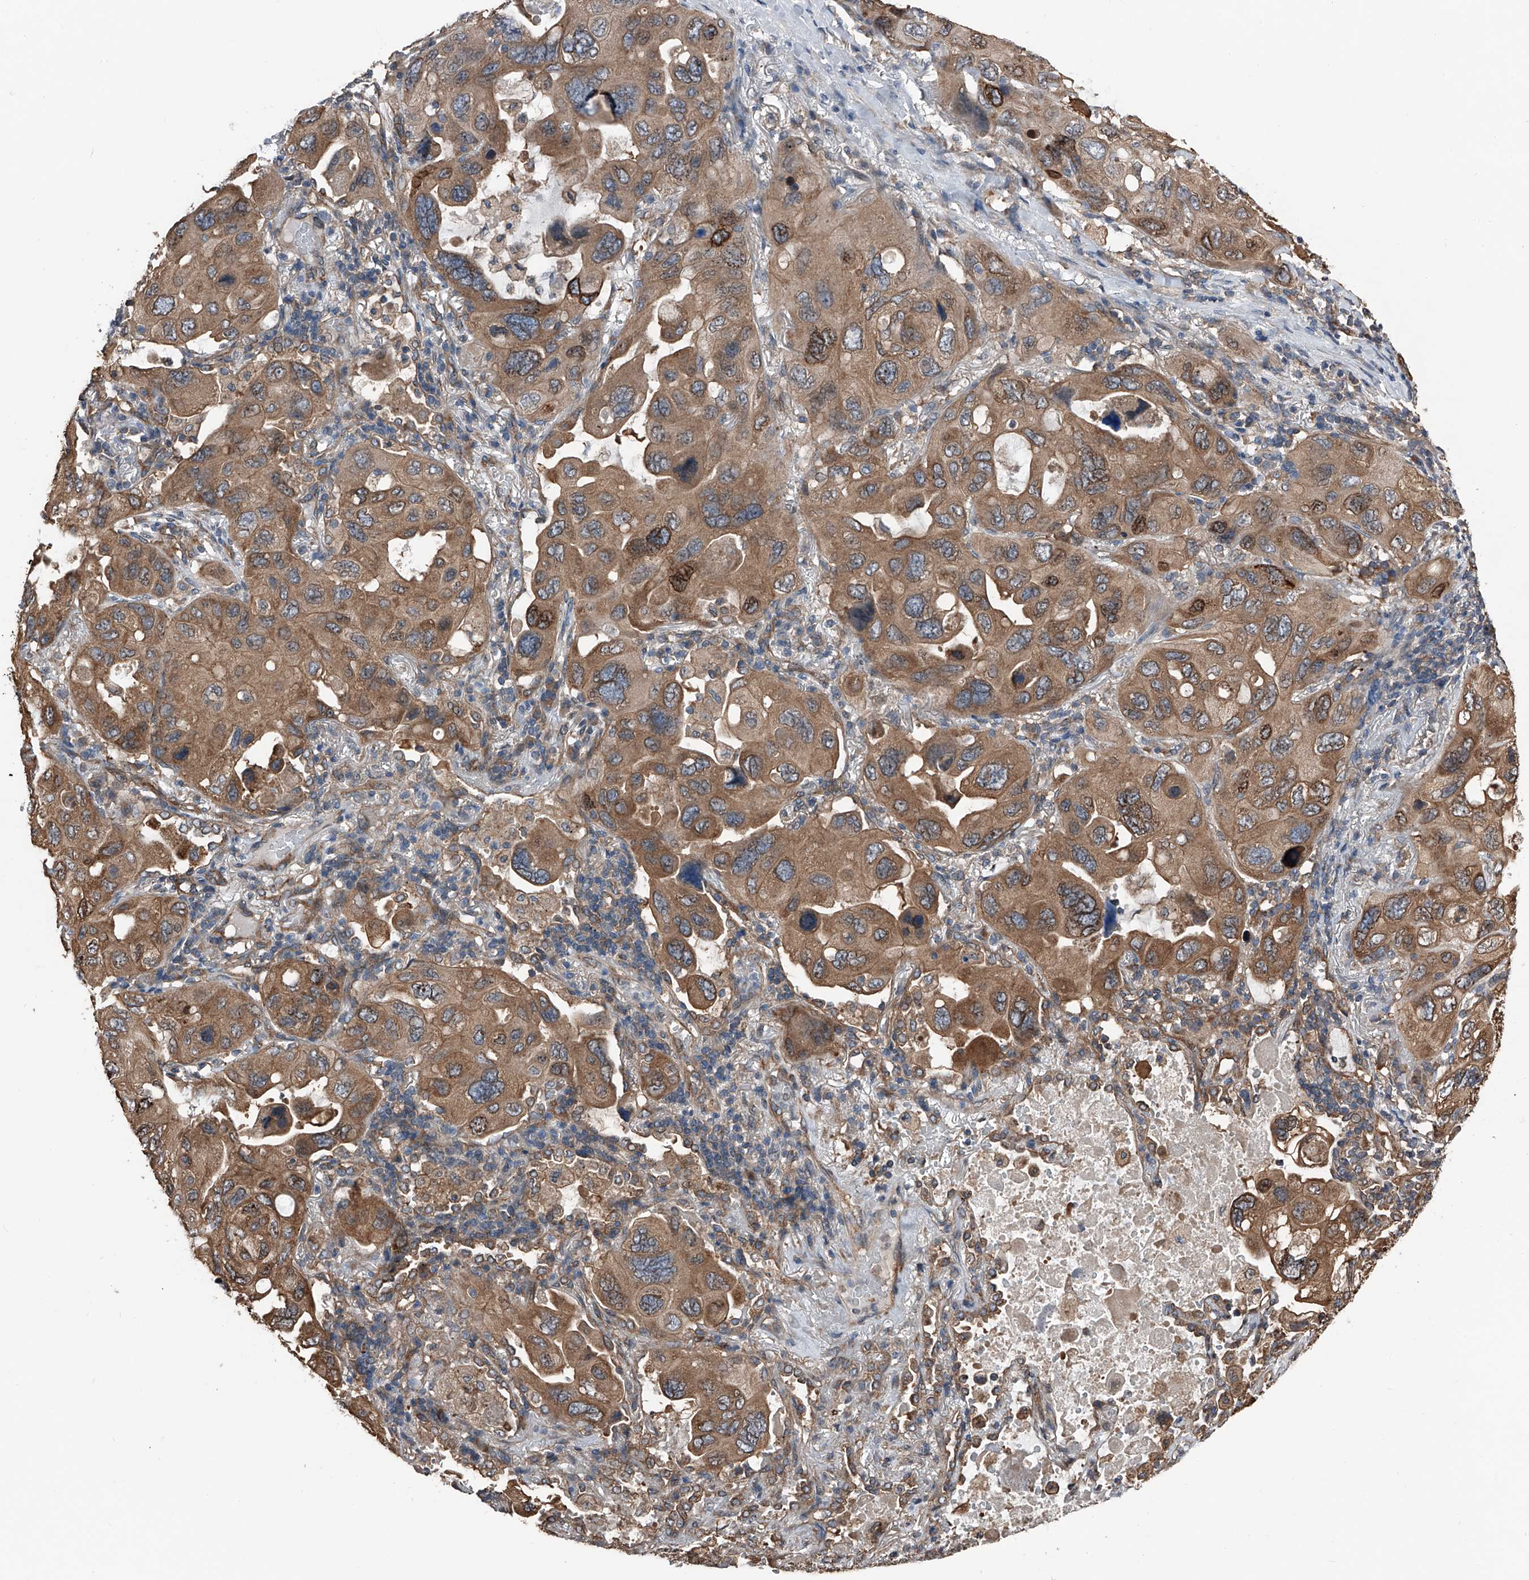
{"staining": {"intensity": "moderate", "quantity": ">75%", "location": "cytoplasmic/membranous"}, "tissue": "lung cancer", "cell_type": "Tumor cells", "image_type": "cancer", "snomed": [{"axis": "morphology", "description": "Squamous cell carcinoma, NOS"}, {"axis": "topography", "description": "Lung"}], "caption": "Squamous cell carcinoma (lung) tissue displays moderate cytoplasmic/membranous expression in about >75% of tumor cells, visualized by immunohistochemistry. Immunohistochemistry (ihc) stains the protein in brown and the nuclei are stained blue.", "gene": "KCNJ2", "patient": {"sex": "female", "age": 73}}